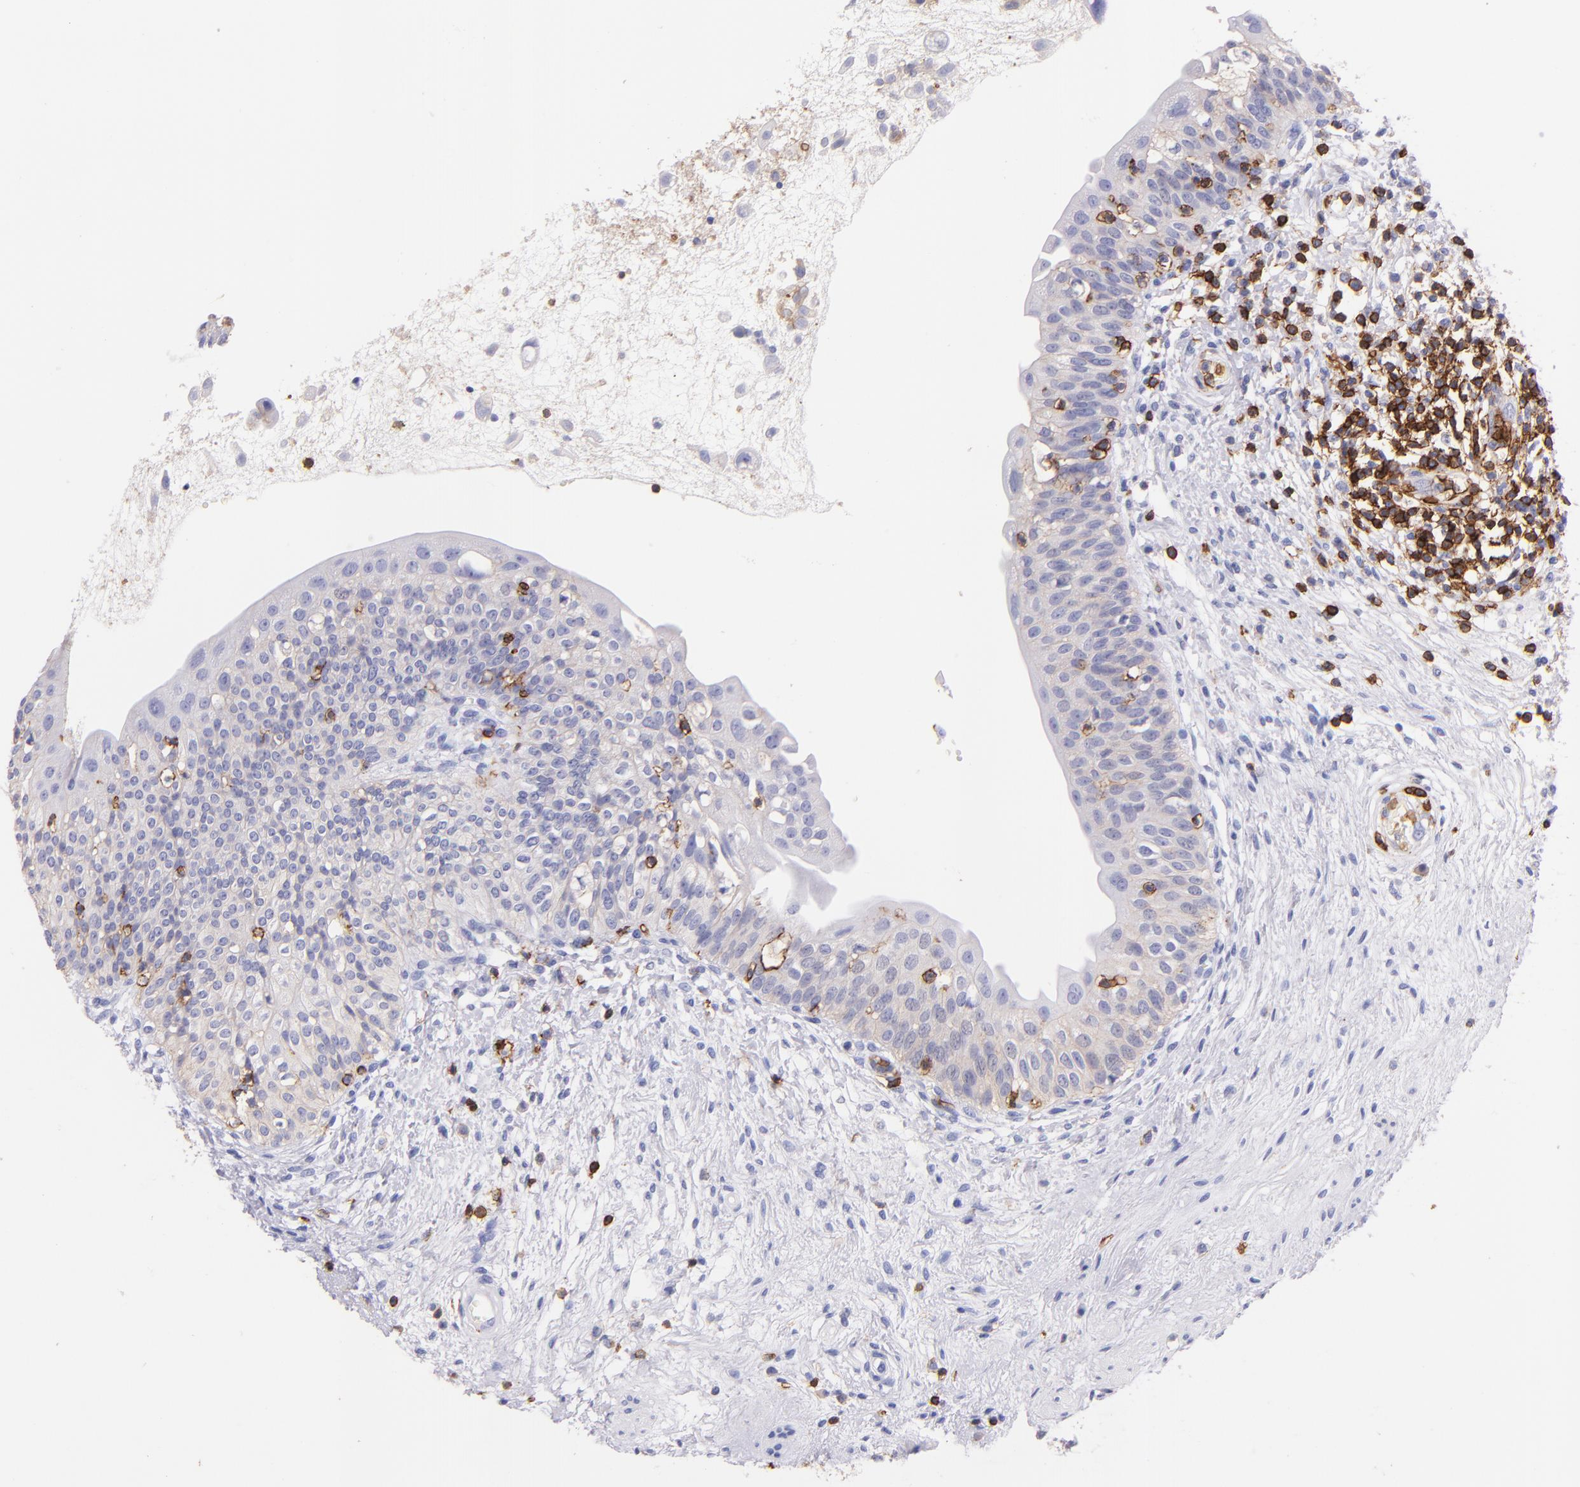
{"staining": {"intensity": "weak", "quantity": ">75%", "location": "cytoplasmic/membranous"}, "tissue": "urinary bladder", "cell_type": "Urothelial cells", "image_type": "normal", "snomed": [{"axis": "morphology", "description": "Normal tissue, NOS"}, {"axis": "topography", "description": "Urinary bladder"}], "caption": "The micrograph exhibits immunohistochemical staining of unremarkable urinary bladder. There is weak cytoplasmic/membranous positivity is appreciated in approximately >75% of urothelial cells.", "gene": "SPN", "patient": {"sex": "female", "age": 55}}